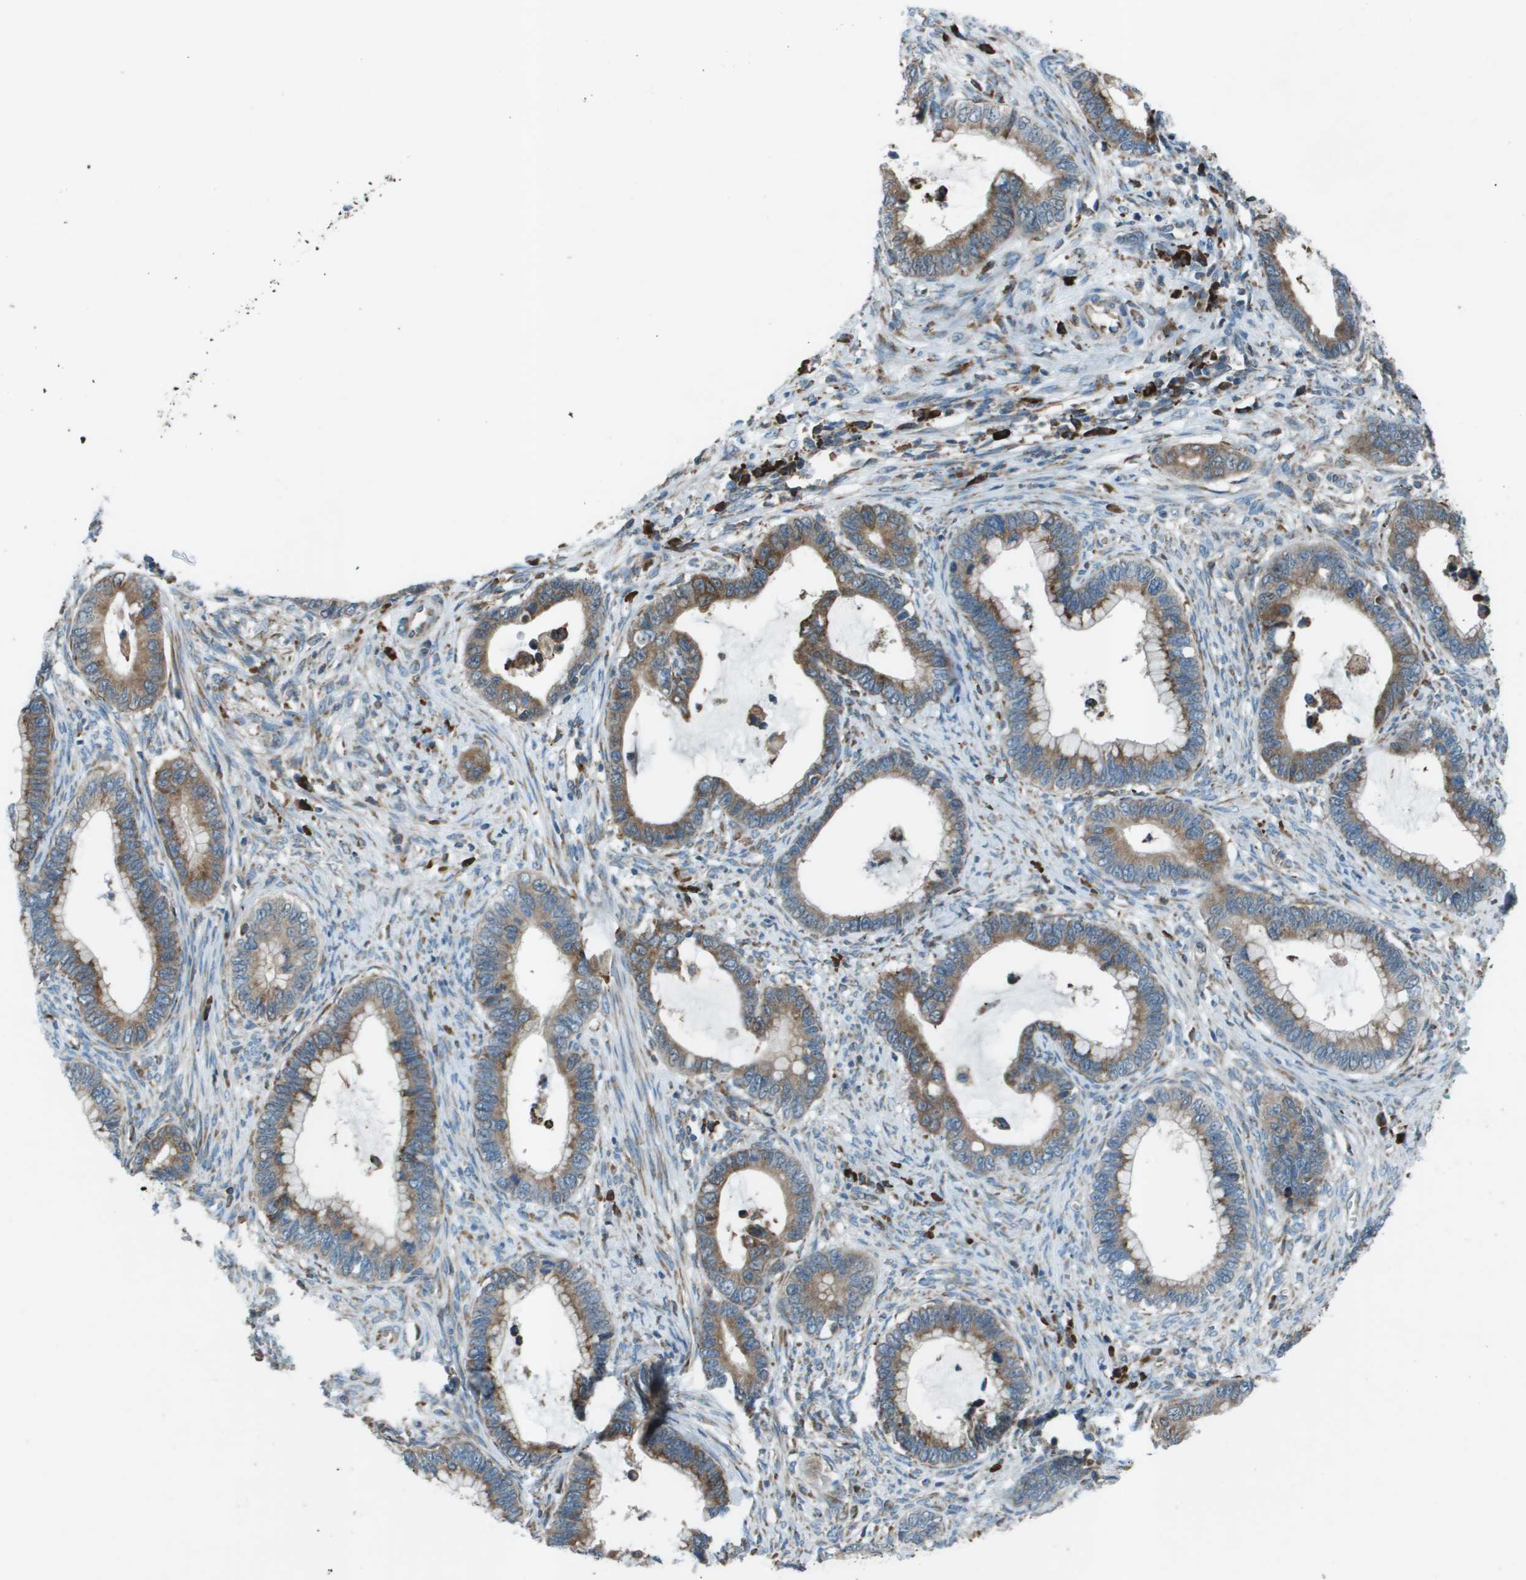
{"staining": {"intensity": "moderate", "quantity": ">75%", "location": "cytoplasmic/membranous"}, "tissue": "cervical cancer", "cell_type": "Tumor cells", "image_type": "cancer", "snomed": [{"axis": "morphology", "description": "Adenocarcinoma, NOS"}, {"axis": "topography", "description": "Cervix"}], "caption": "An image of adenocarcinoma (cervical) stained for a protein exhibits moderate cytoplasmic/membranous brown staining in tumor cells.", "gene": "UTS2", "patient": {"sex": "female", "age": 44}}